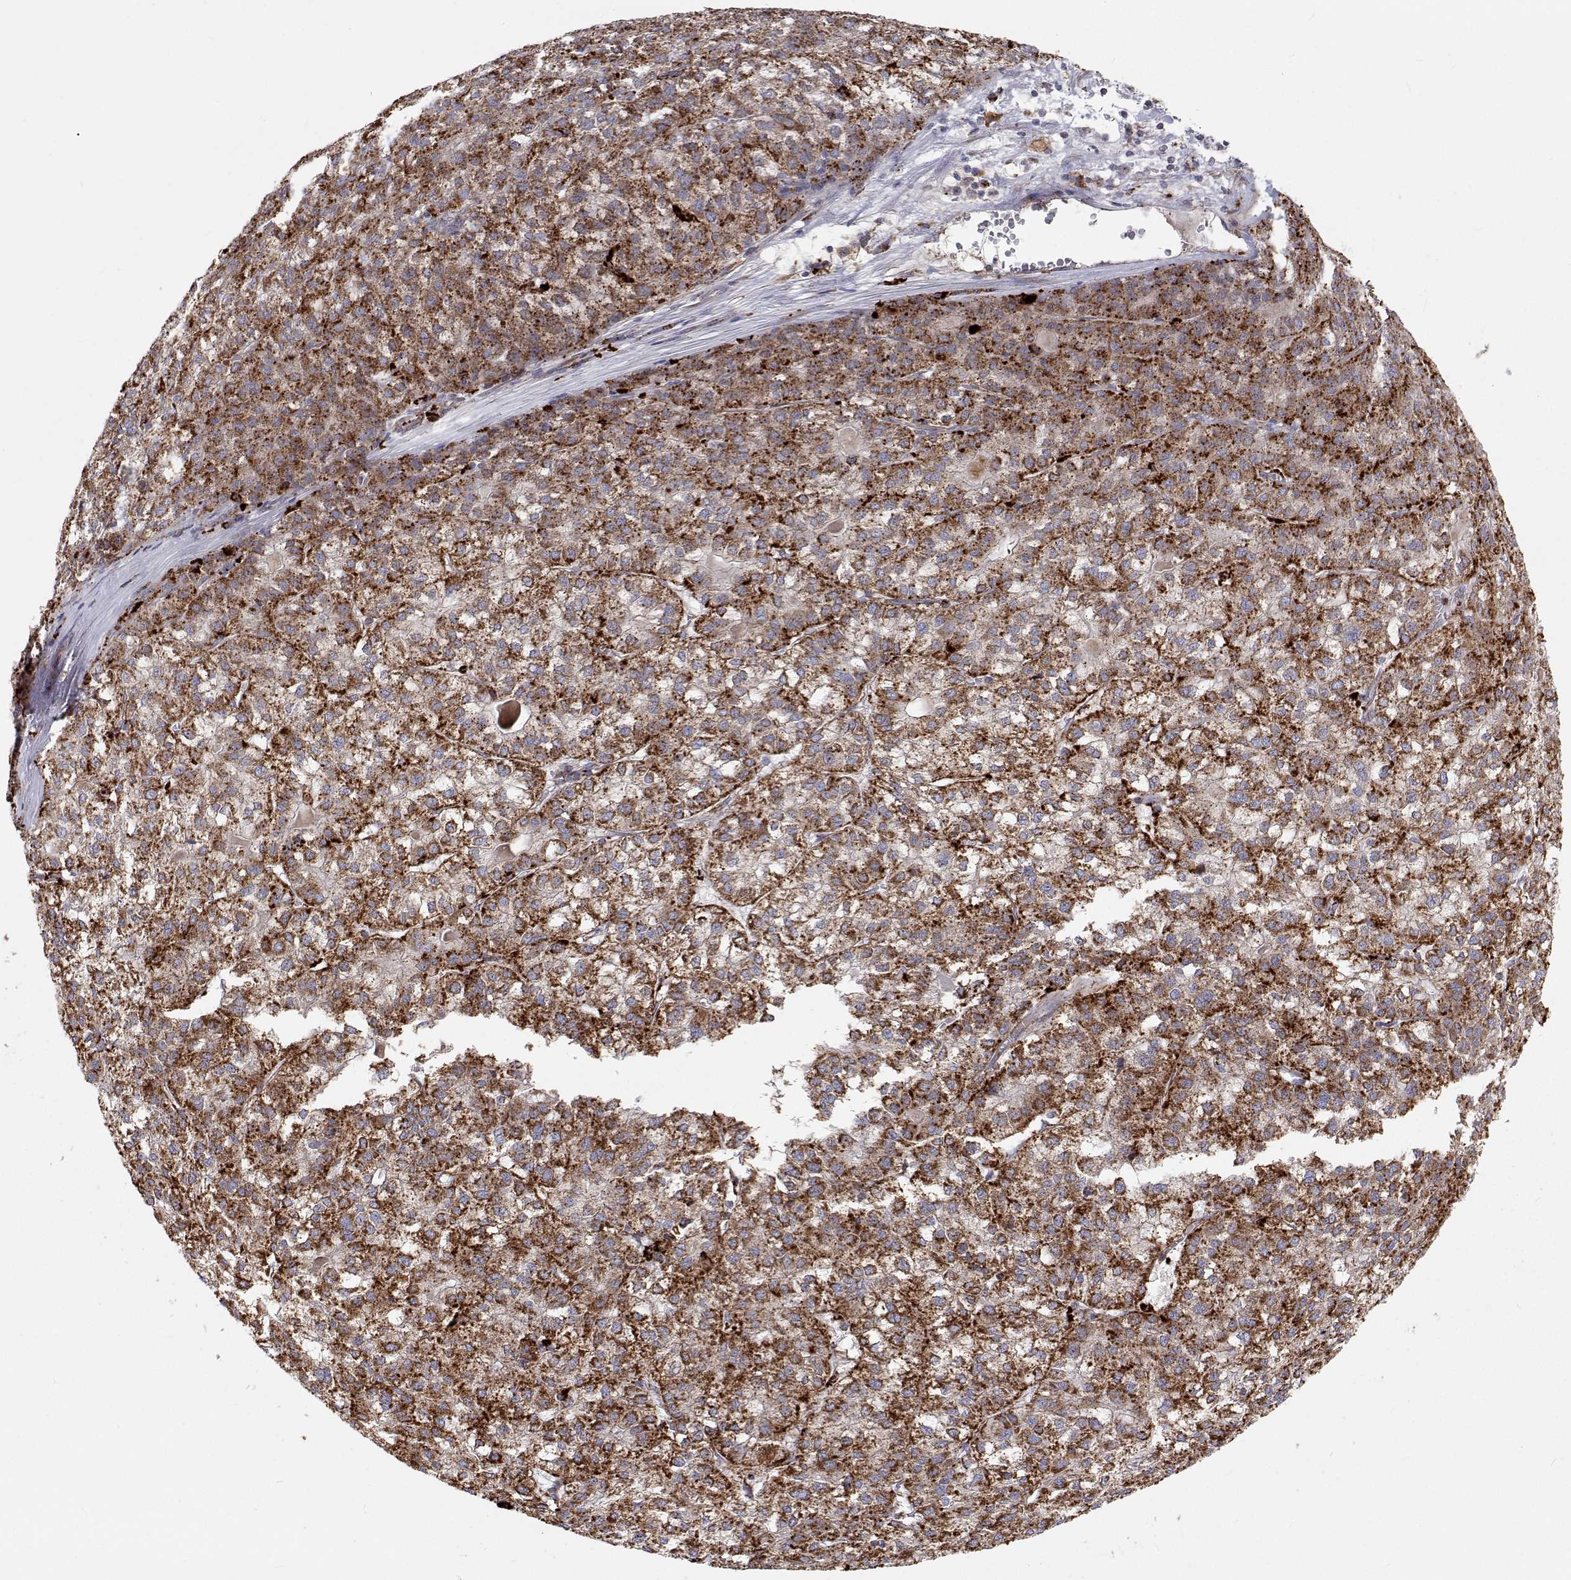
{"staining": {"intensity": "strong", "quantity": ">75%", "location": "cytoplasmic/membranous"}, "tissue": "liver cancer", "cell_type": "Tumor cells", "image_type": "cancer", "snomed": [{"axis": "morphology", "description": "Carcinoma, Hepatocellular, NOS"}, {"axis": "topography", "description": "Liver"}], "caption": "High-power microscopy captured an IHC histopathology image of hepatocellular carcinoma (liver), revealing strong cytoplasmic/membranous expression in approximately >75% of tumor cells.", "gene": "SPICE1", "patient": {"sex": "female", "age": 43}}